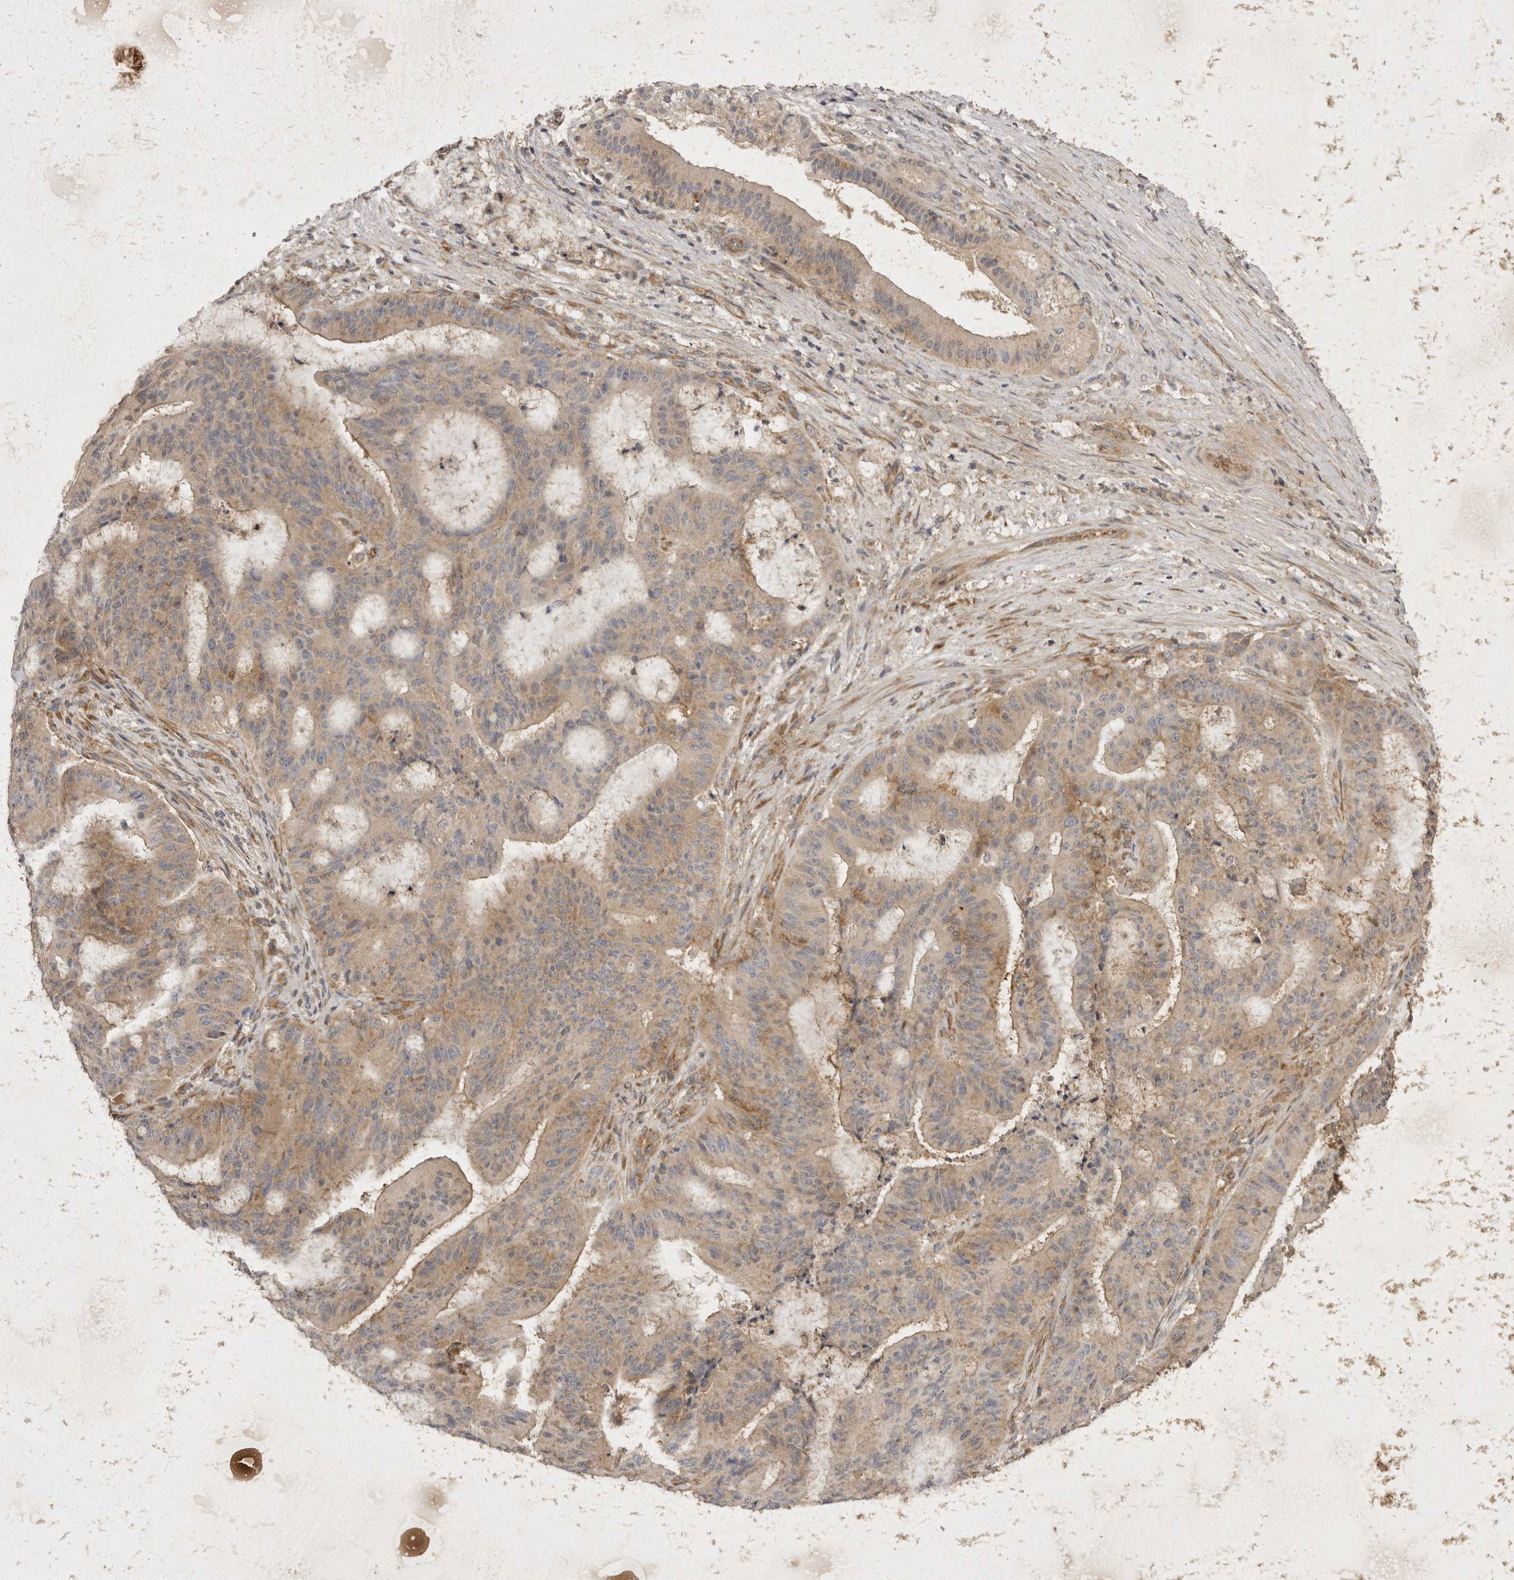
{"staining": {"intensity": "weak", "quantity": ">75%", "location": "cytoplasmic/membranous"}, "tissue": "liver cancer", "cell_type": "Tumor cells", "image_type": "cancer", "snomed": [{"axis": "morphology", "description": "Normal tissue, NOS"}, {"axis": "morphology", "description": "Cholangiocarcinoma"}, {"axis": "topography", "description": "Liver"}, {"axis": "topography", "description": "Peripheral nerve tissue"}], "caption": "Human liver cholangiocarcinoma stained for a protein (brown) displays weak cytoplasmic/membranous positive expression in about >75% of tumor cells.", "gene": "EIF4G3", "patient": {"sex": "female", "age": 73}}